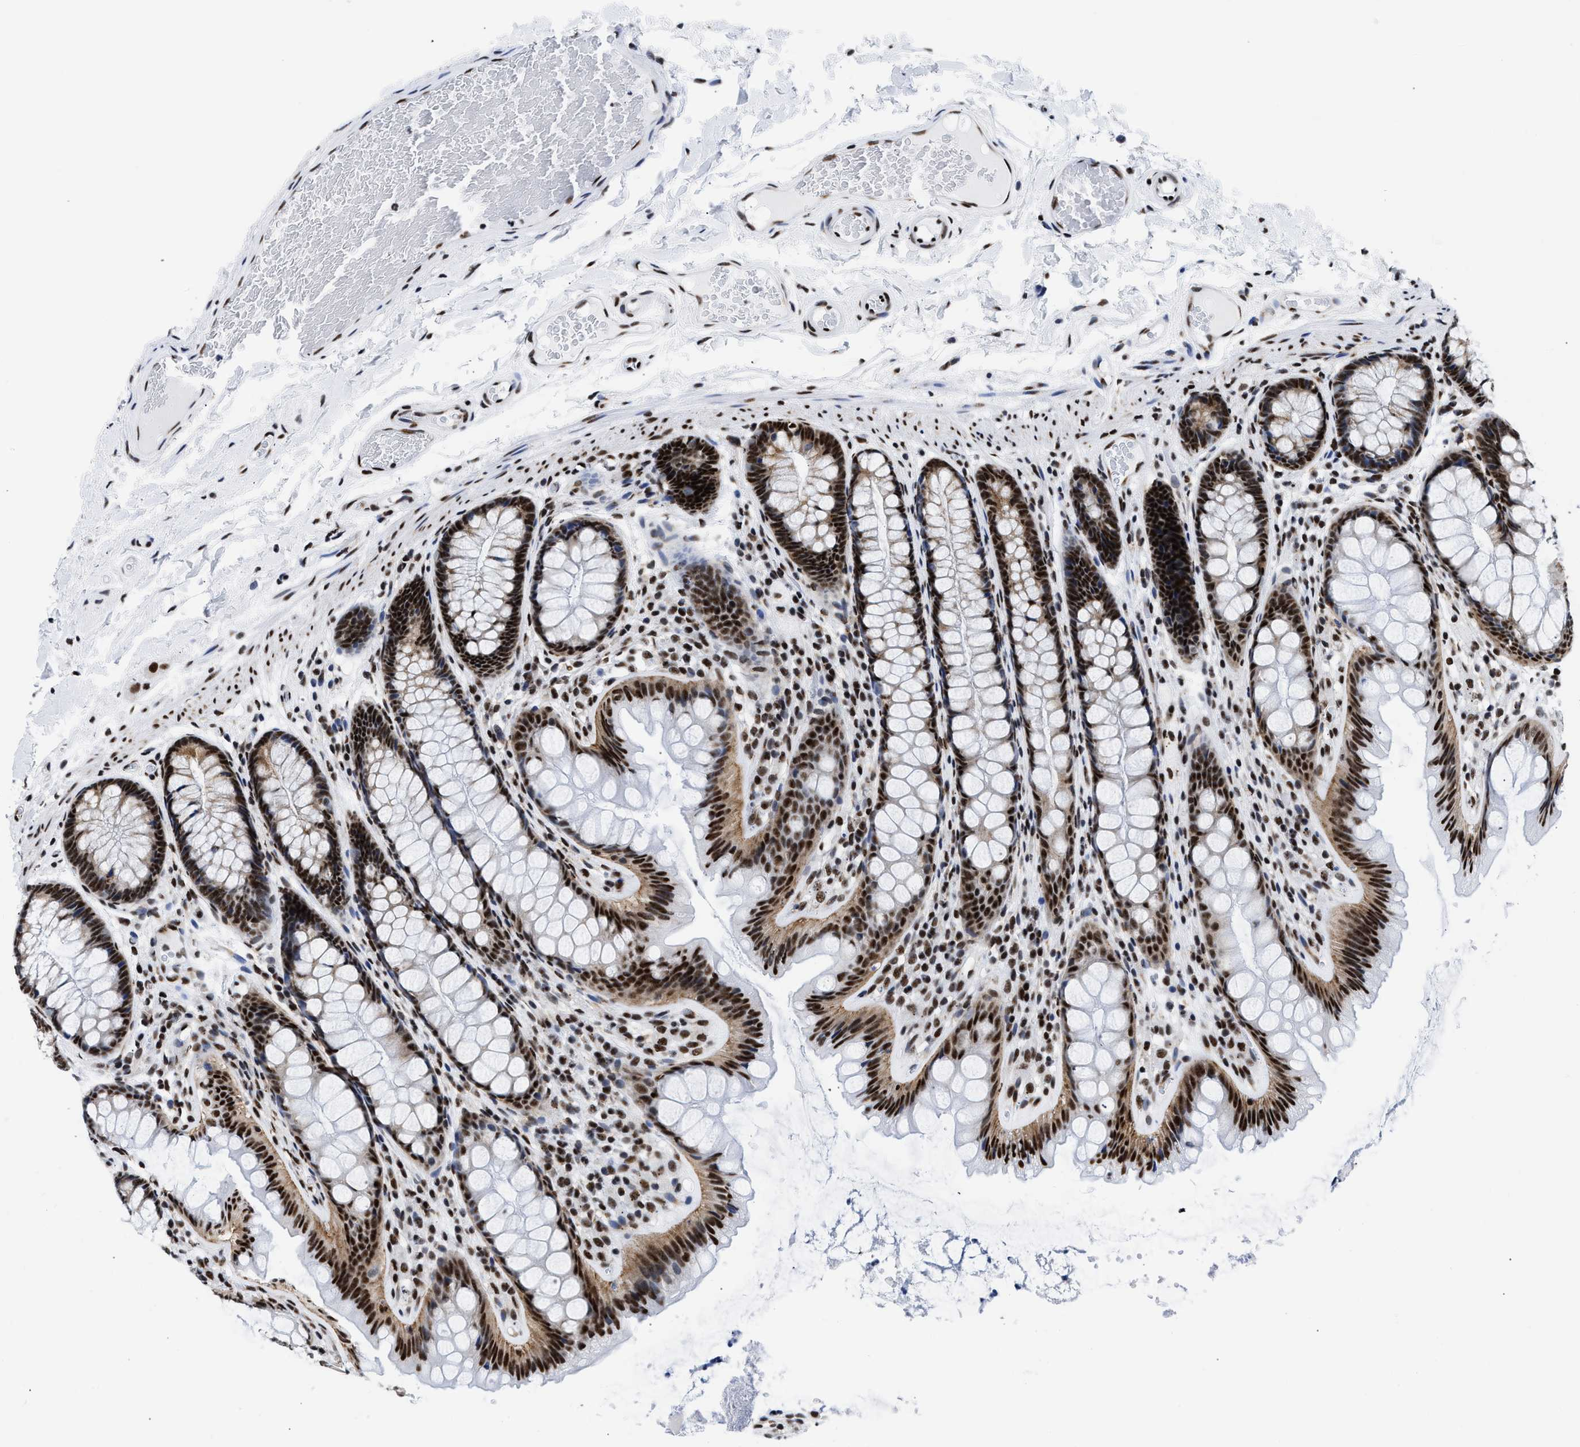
{"staining": {"intensity": "moderate", "quantity": ">75%", "location": "nuclear"}, "tissue": "colon", "cell_type": "Endothelial cells", "image_type": "normal", "snomed": [{"axis": "morphology", "description": "Normal tissue, NOS"}, {"axis": "topography", "description": "Colon"}], "caption": "Brown immunohistochemical staining in benign colon reveals moderate nuclear positivity in approximately >75% of endothelial cells.", "gene": "RBM8A", "patient": {"sex": "female", "age": 56}}